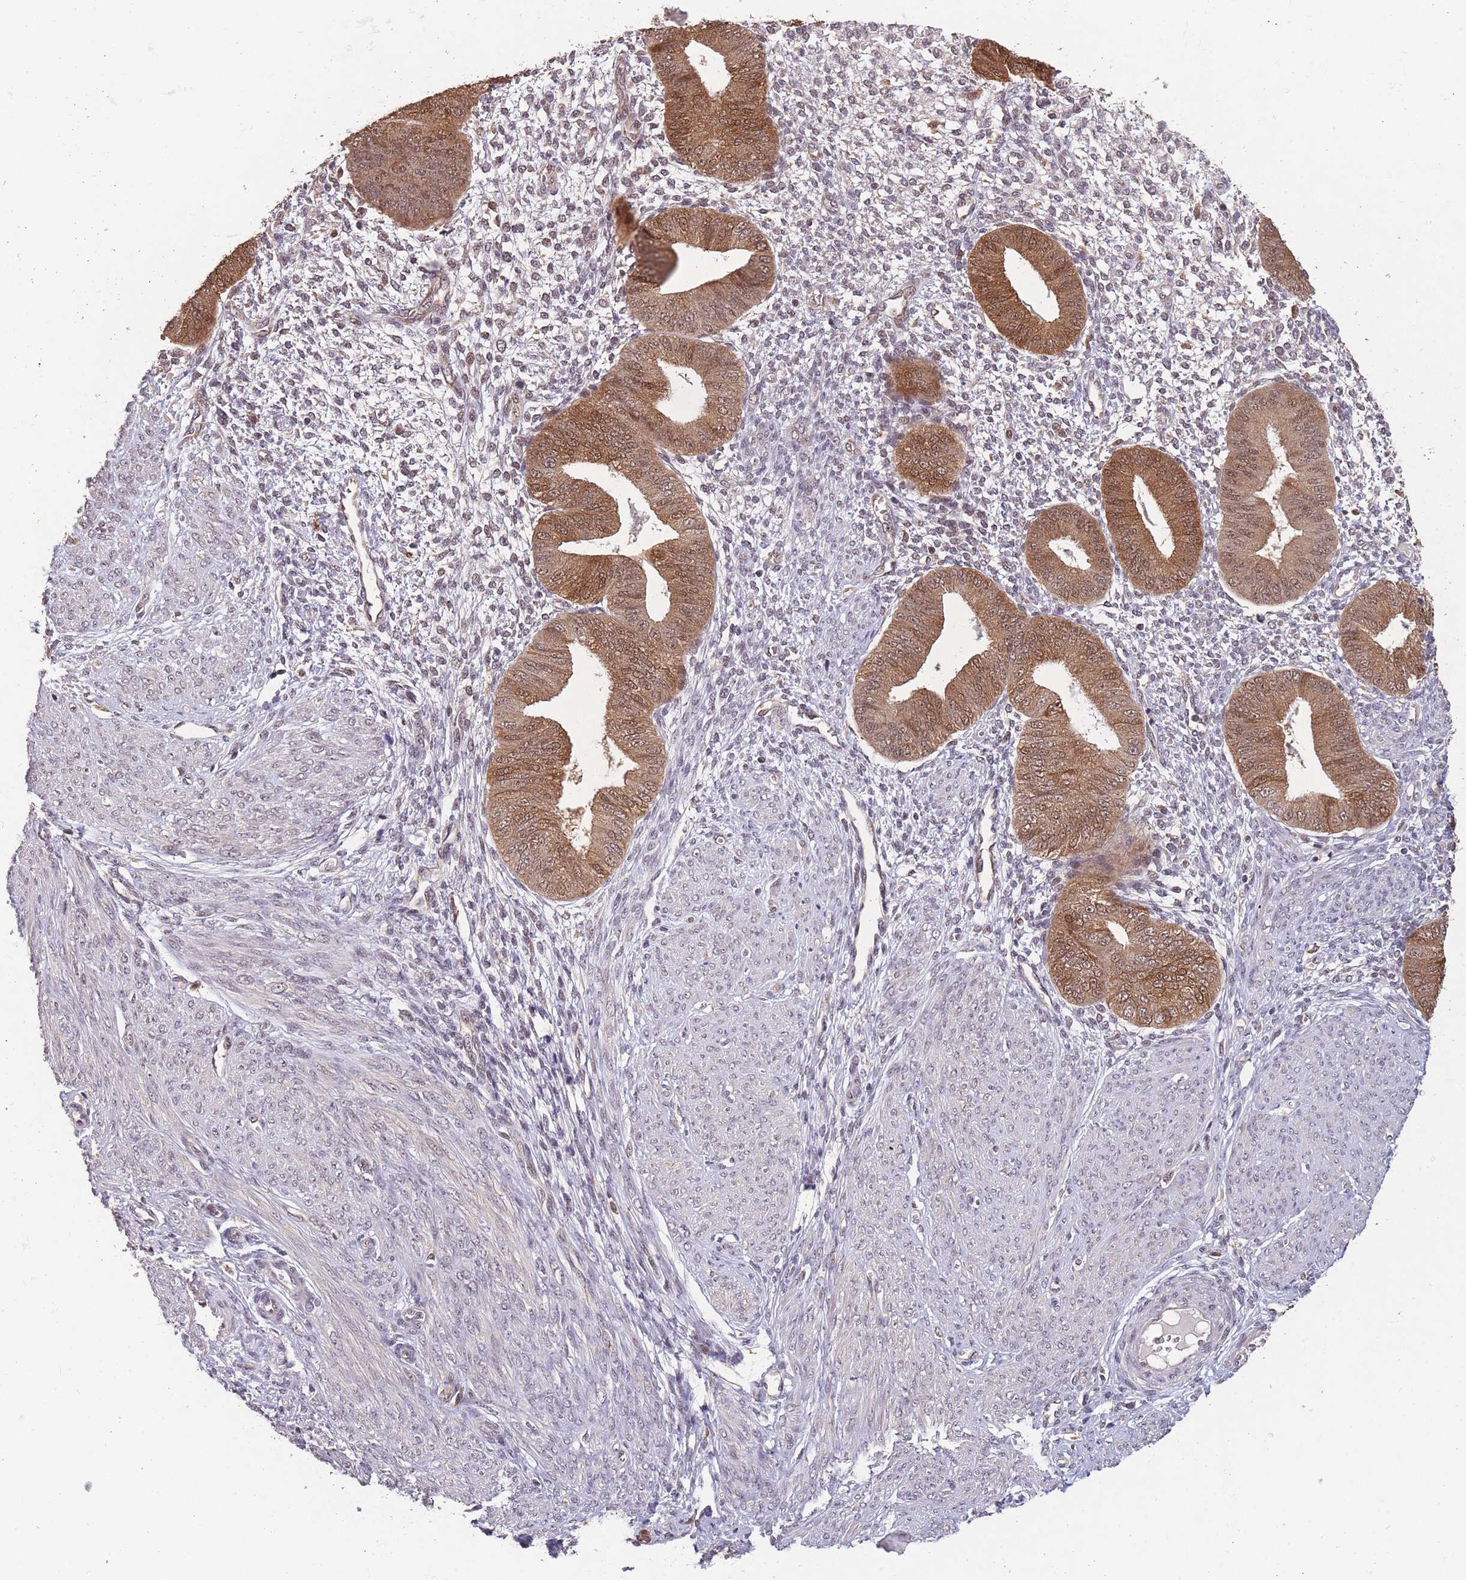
{"staining": {"intensity": "negative", "quantity": "none", "location": "none"}, "tissue": "endometrium", "cell_type": "Cells in endometrial stroma", "image_type": "normal", "snomed": [{"axis": "morphology", "description": "Normal tissue, NOS"}, {"axis": "topography", "description": "Endometrium"}], "caption": "The micrograph displays no significant expression in cells in endometrial stroma of endometrium.", "gene": "ZNF639", "patient": {"sex": "female", "age": 49}}